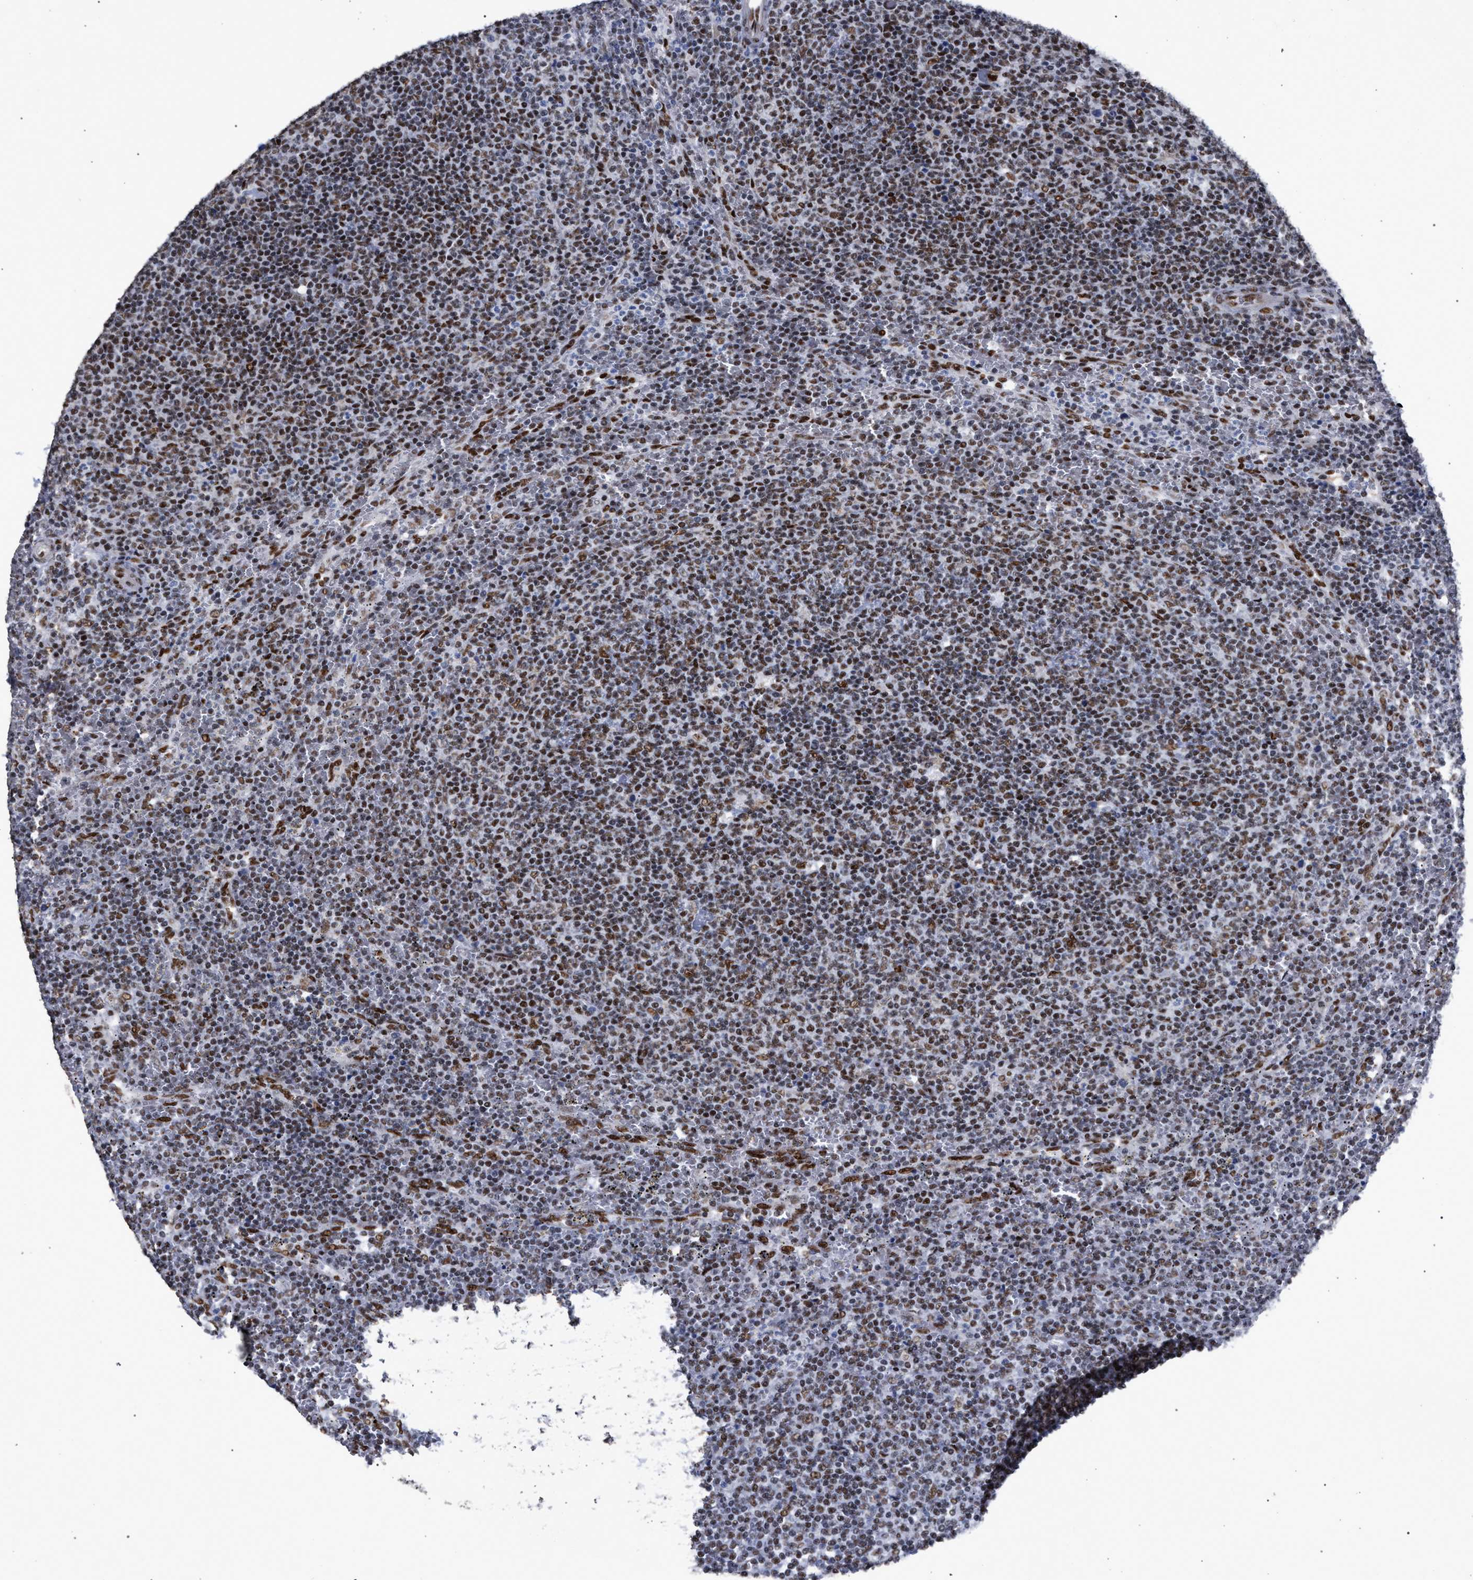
{"staining": {"intensity": "strong", "quantity": "25%-75%", "location": "nuclear"}, "tissue": "lymphoma", "cell_type": "Tumor cells", "image_type": "cancer", "snomed": [{"axis": "morphology", "description": "Malignant lymphoma, non-Hodgkin's type, Low grade"}, {"axis": "topography", "description": "Spleen"}], "caption": "A high amount of strong nuclear positivity is present in about 25%-75% of tumor cells in malignant lymphoma, non-Hodgkin's type (low-grade) tissue.", "gene": "TP53BP1", "patient": {"sex": "female", "age": 19}}